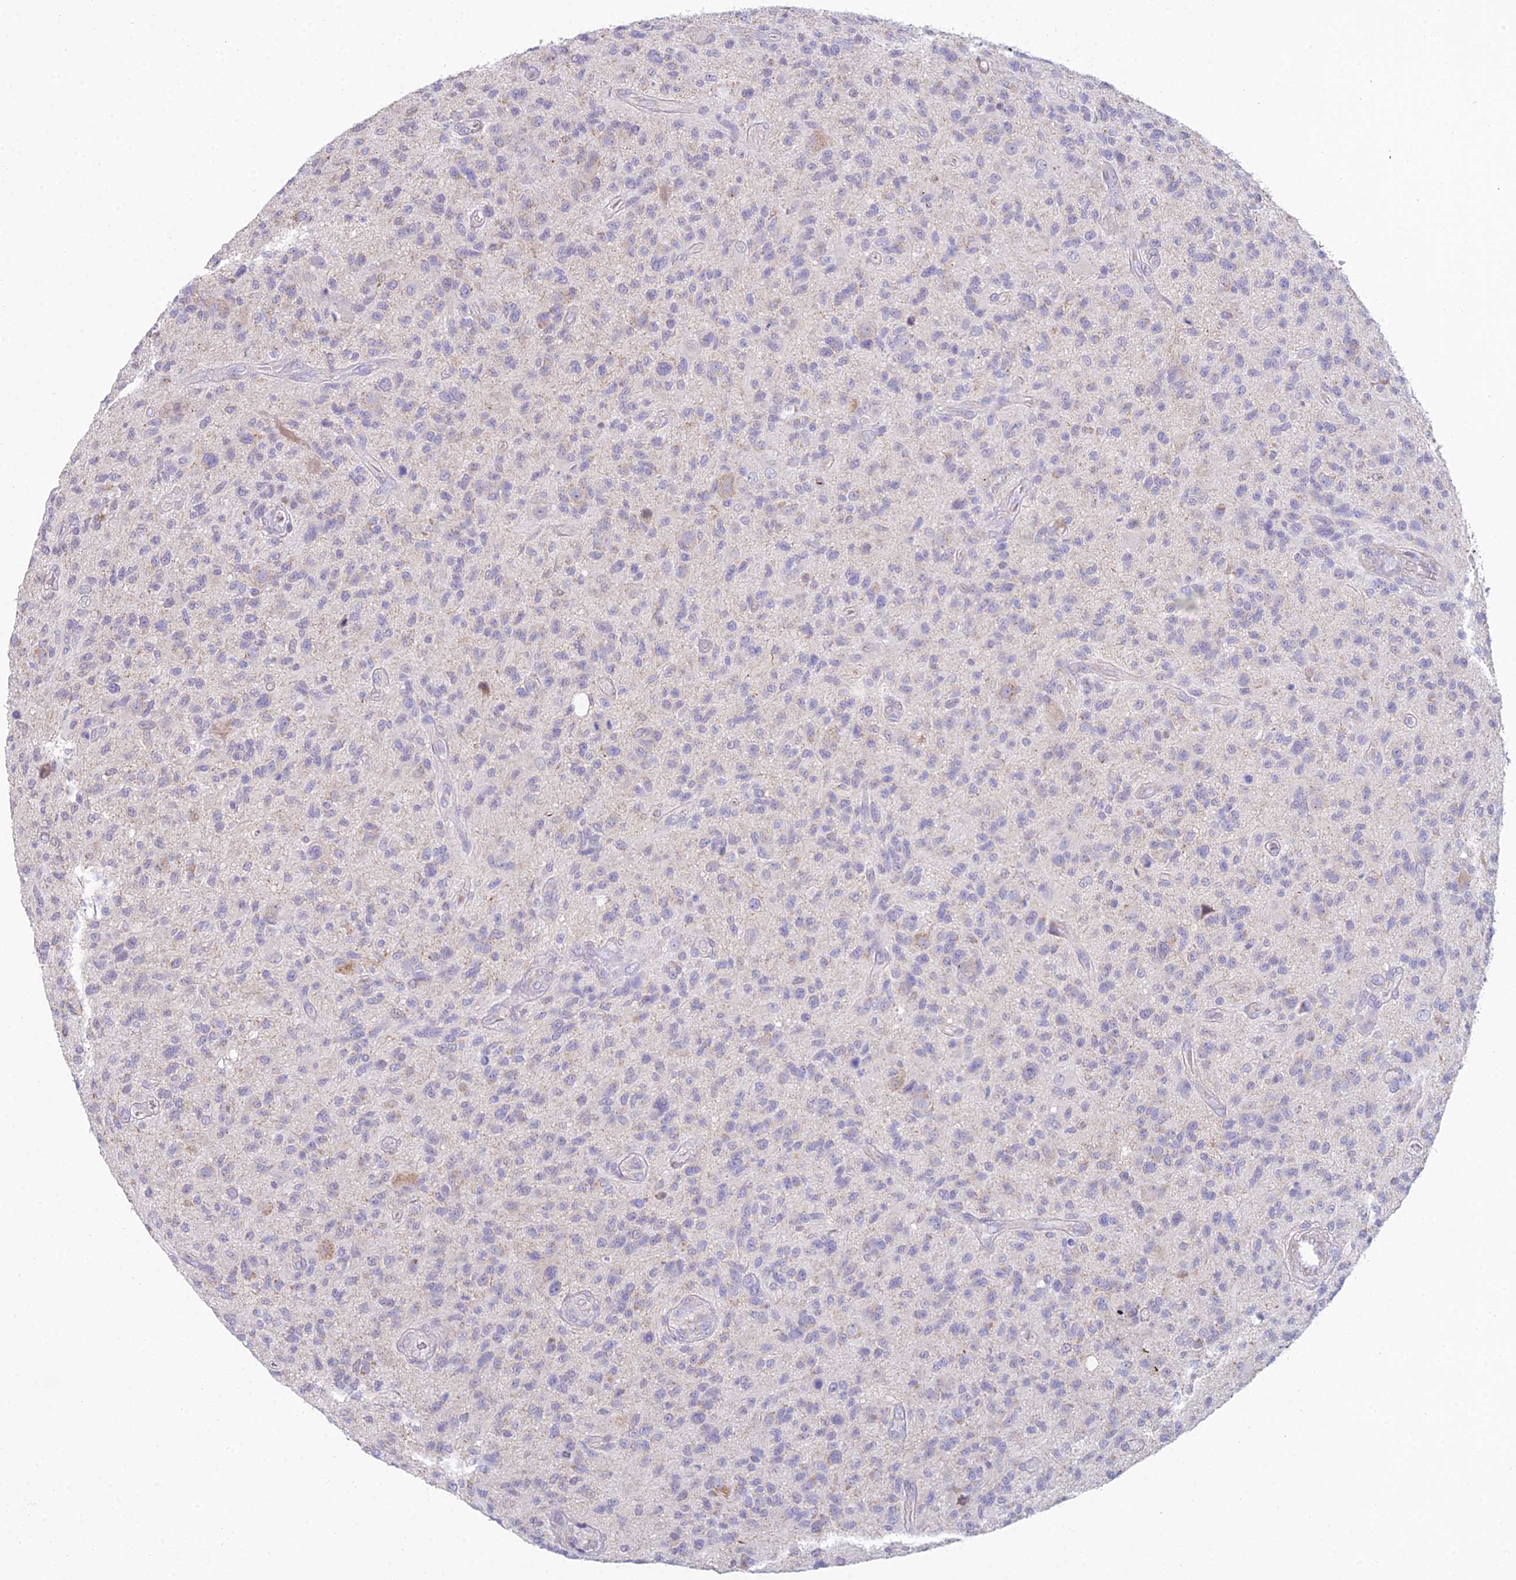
{"staining": {"intensity": "negative", "quantity": "none", "location": "none"}, "tissue": "glioma", "cell_type": "Tumor cells", "image_type": "cancer", "snomed": [{"axis": "morphology", "description": "Glioma, malignant, High grade"}, {"axis": "topography", "description": "Brain"}], "caption": "Immunohistochemistry (IHC) photomicrograph of neoplastic tissue: human glioma stained with DAB (3,3'-diaminobenzidine) shows no significant protein staining in tumor cells.", "gene": "CFAP206", "patient": {"sex": "male", "age": 47}}